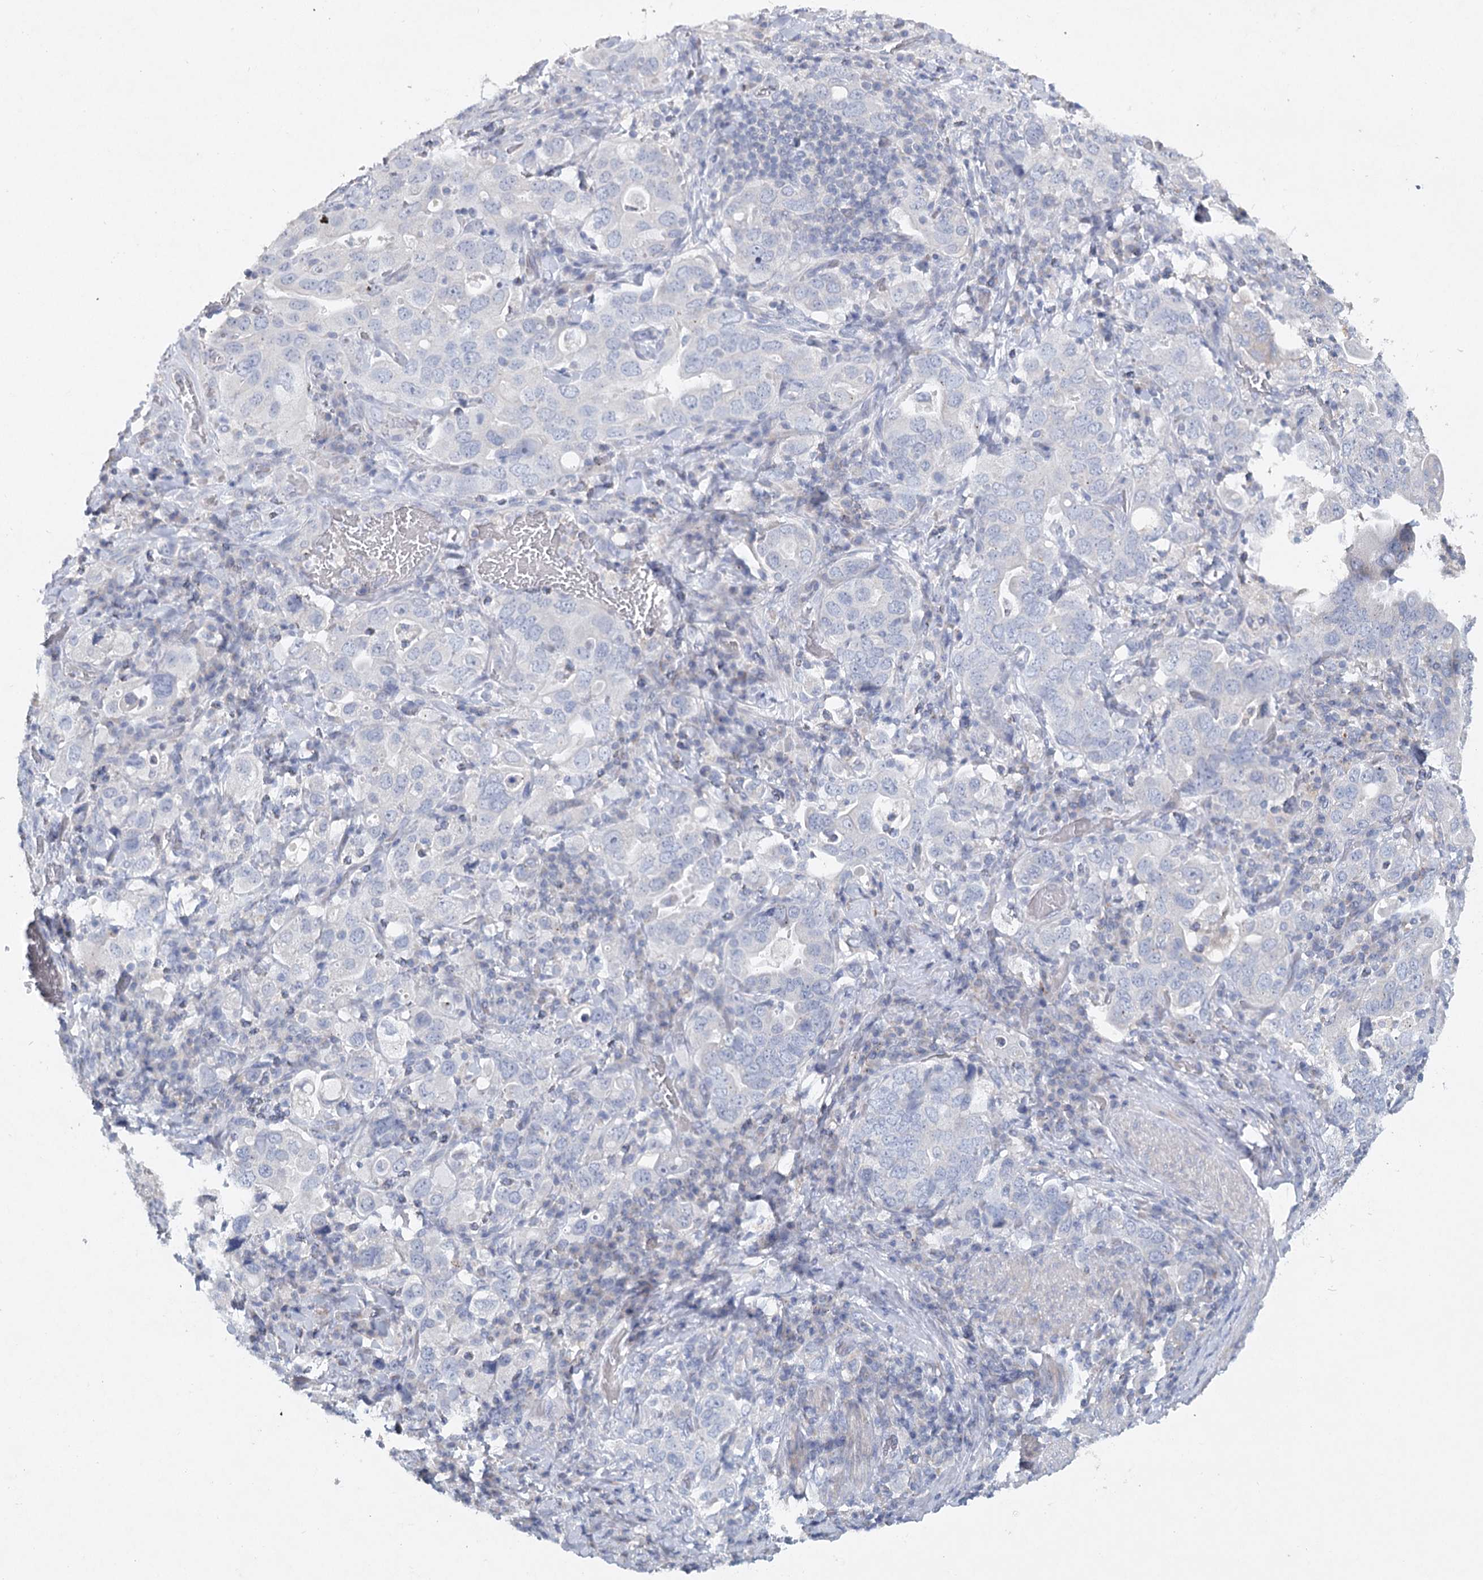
{"staining": {"intensity": "negative", "quantity": "none", "location": "none"}, "tissue": "stomach cancer", "cell_type": "Tumor cells", "image_type": "cancer", "snomed": [{"axis": "morphology", "description": "Adenocarcinoma, NOS"}, {"axis": "topography", "description": "Stomach, upper"}], "caption": "Tumor cells show no significant protein expression in stomach cancer.", "gene": "MAP3K13", "patient": {"sex": "male", "age": 62}}